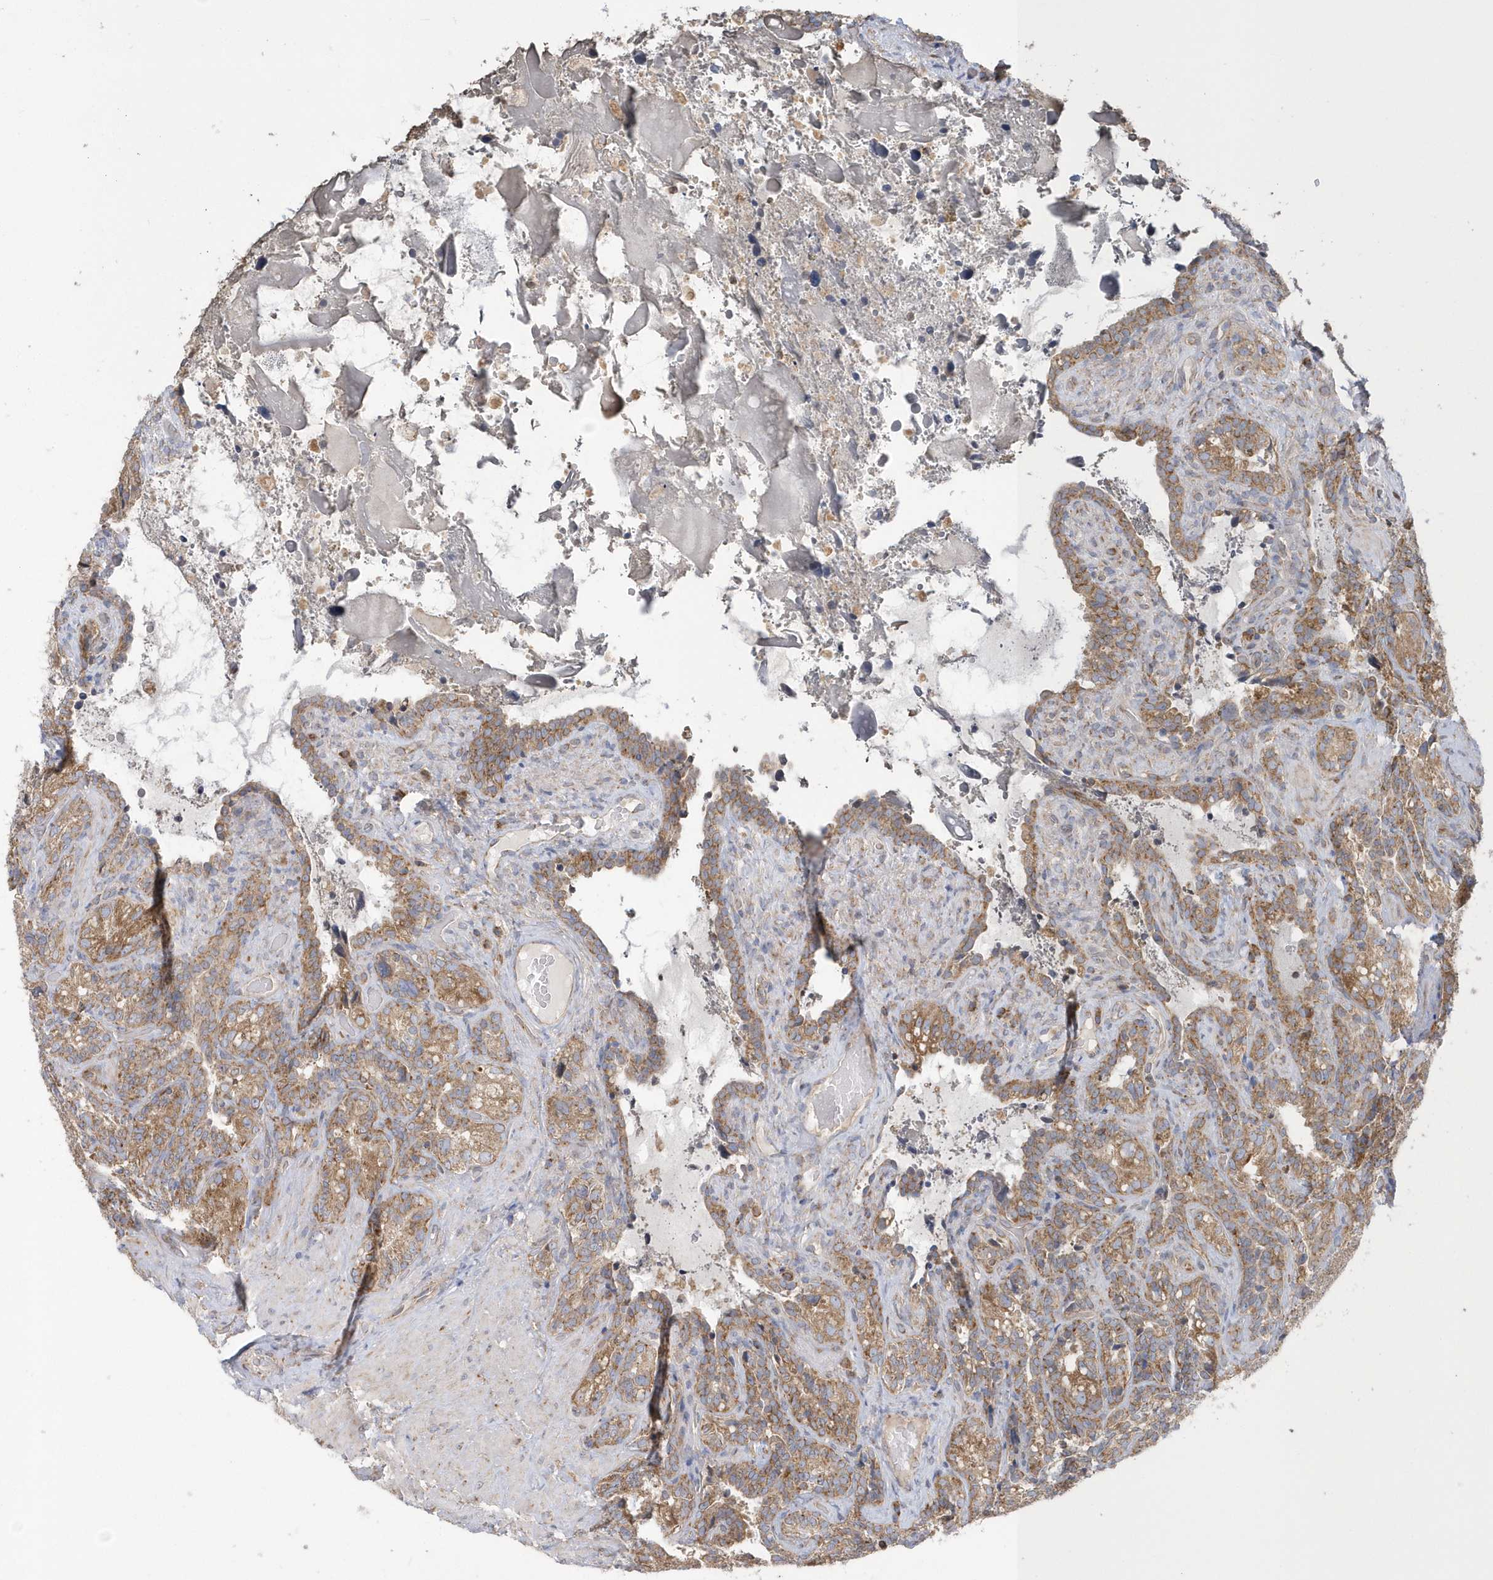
{"staining": {"intensity": "moderate", "quantity": ">75%", "location": "cytoplasmic/membranous"}, "tissue": "seminal vesicle", "cell_type": "Glandular cells", "image_type": "normal", "snomed": [{"axis": "morphology", "description": "Normal tissue, NOS"}, {"axis": "topography", "description": "Seminal veicle"}, {"axis": "topography", "description": "Peripheral nerve tissue"}], "caption": "Seminal vesicle stained with DAB immunohistochemistry shows medium levels of moderate cytoplasmic/membranous staining in approximately >75% of glandular cells.", "gene": "SPATA5", "patient": {"sex": "male", "age": 67}}